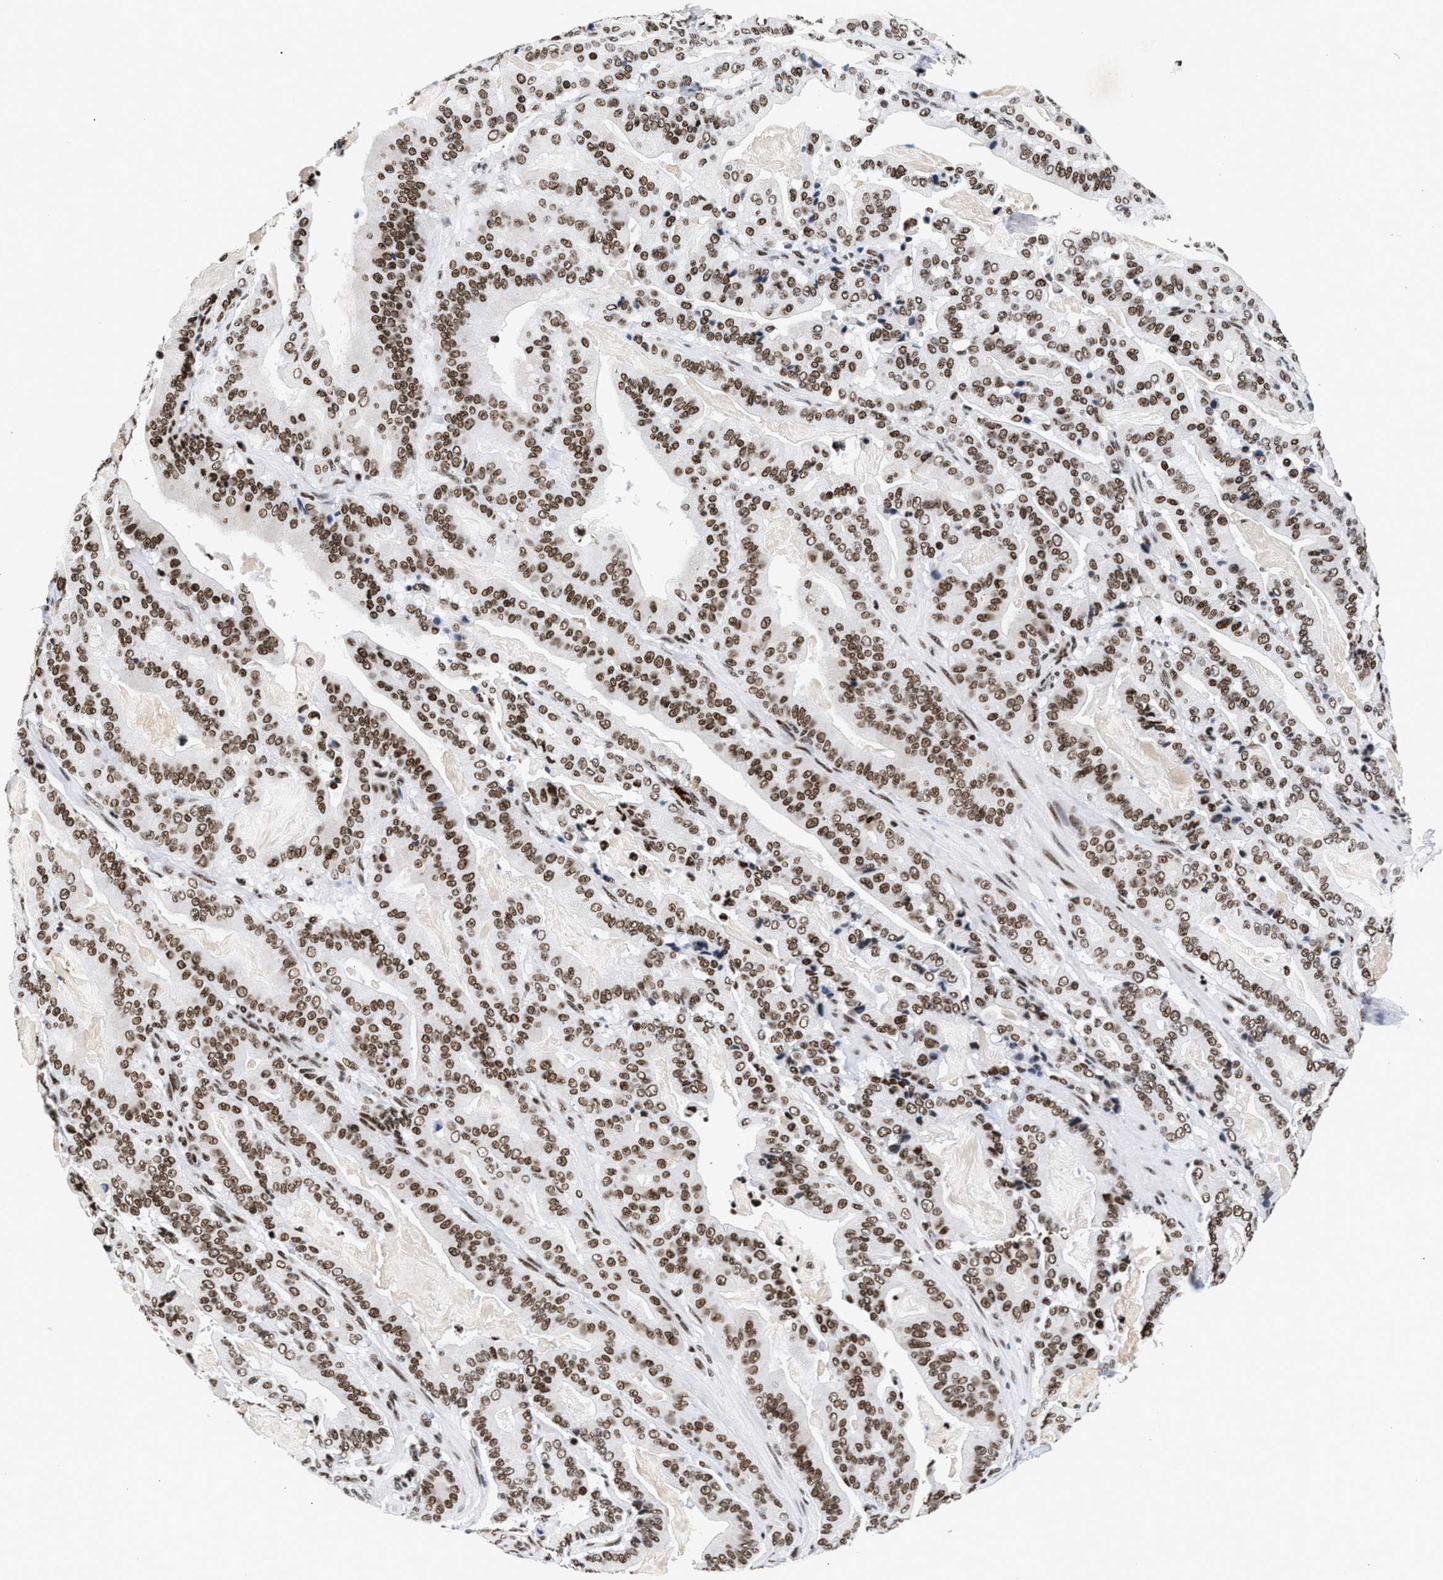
{"staining": {"intensity": "moderate", "quantity": ">75%", "location": "nuclear"}, "tissue": "pancreatic cancer", "cell_type": "Tumor cells", "image_type": "cancer", "snomed": [{"axis": "morphology", "description": "Adenocarcinoma, NOS"}, {"axis": "topography", "description": "Pancreas"}], "caption": "High-power microscopy captured an immunohistochemistry histopathology image of pancreatic adenocarcinoma, revealing moderate nuclear staining in approximately >75% of tumor cells.", "gene": "RAD21", "patient": {"sex": "male", "age": 63}}